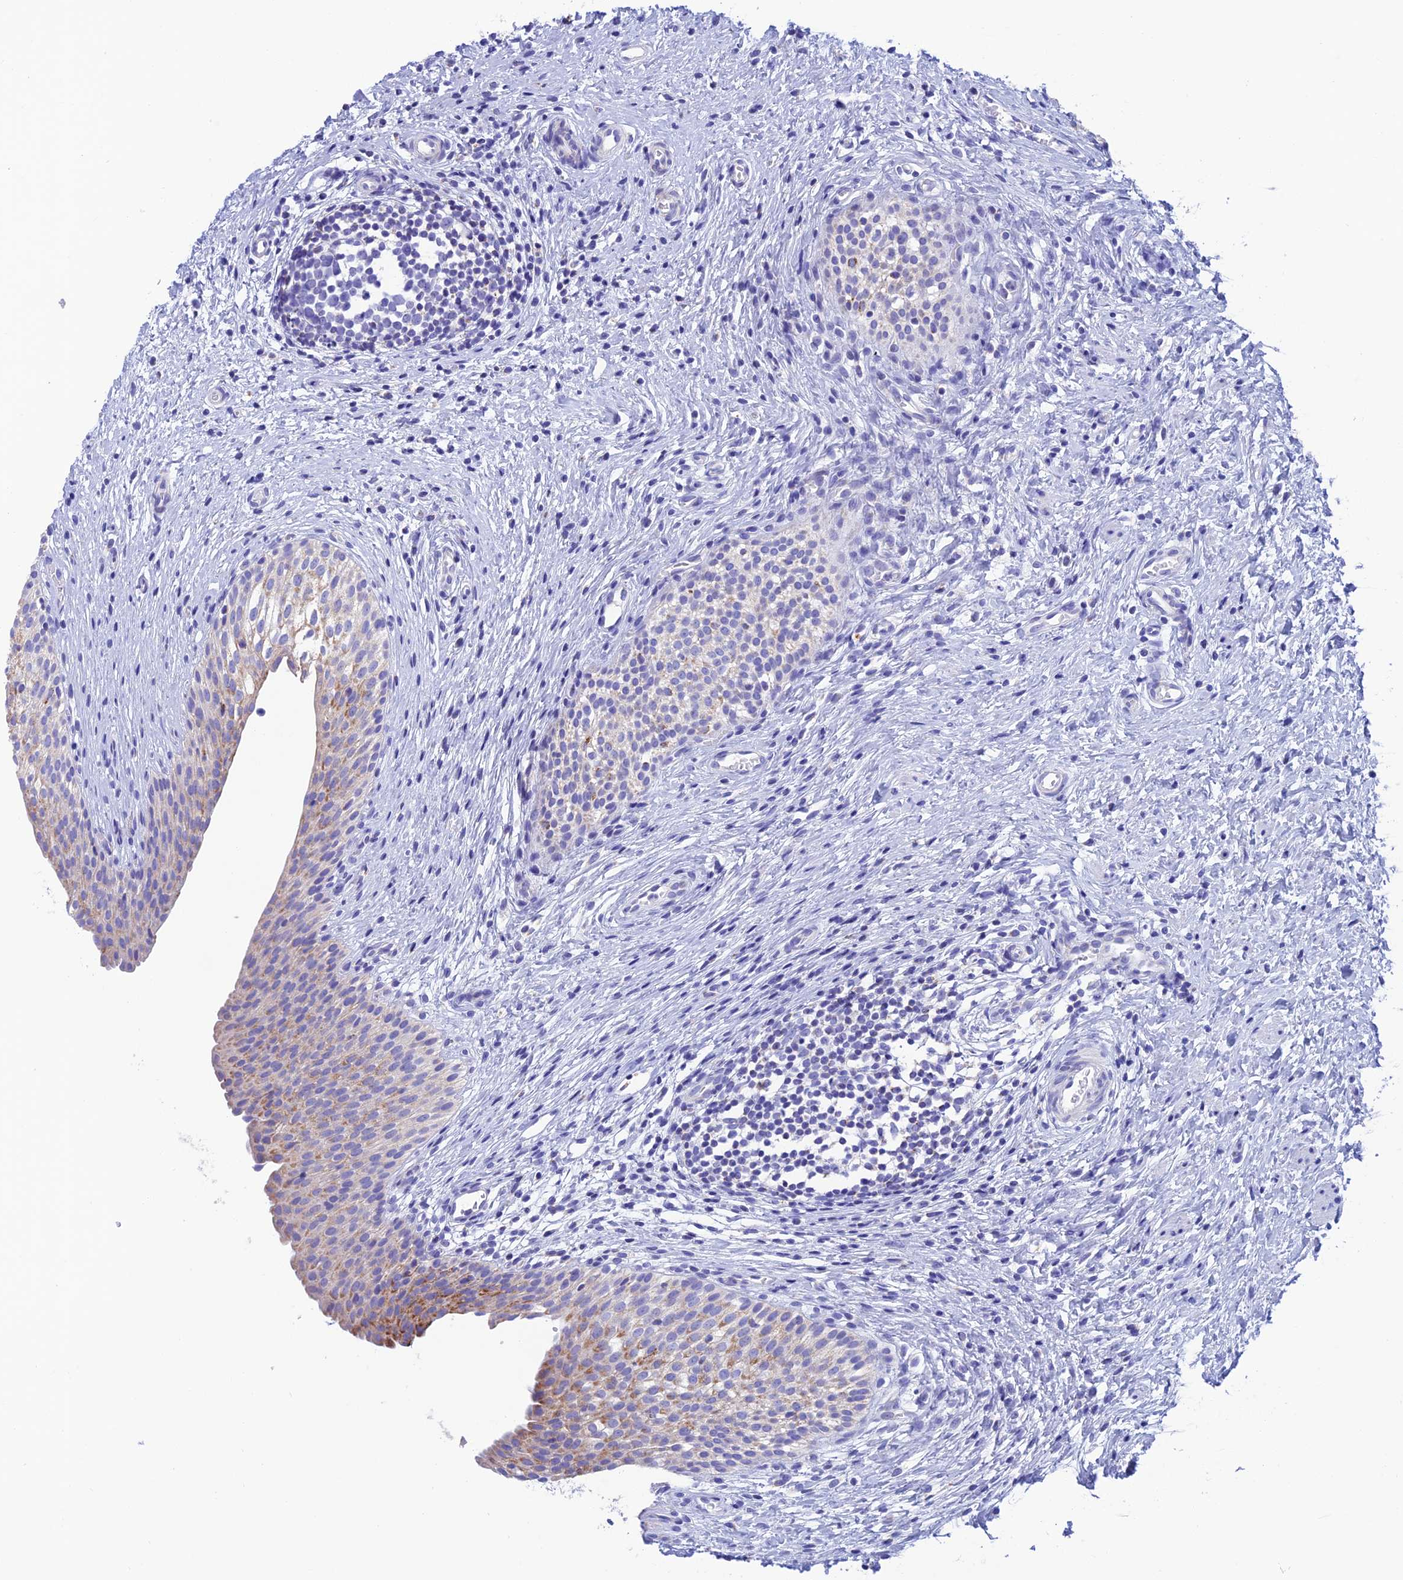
{"staining": {"intensity": "moderate", "quantity": "<25%", "location": "cytoplasmic/membranous"}, "tissue": "urinary bladder", "cell_type": "Urothelial cells", "image_type": "normal", "snomed": [{"axis": "morphology", "description": "Normal tissue, NOS"}, {"axis": "topography", "description": "Urinary bladder"}], "caption": "About <25% of urothelial cells in unremarkable human urinary bladder exhibit moderate cytoplasmic/membranous protein expression as visualized by brown immunohistochemical staining.", "gene": "NXPE4", "patient": {"sex": "male", "age": 1}}